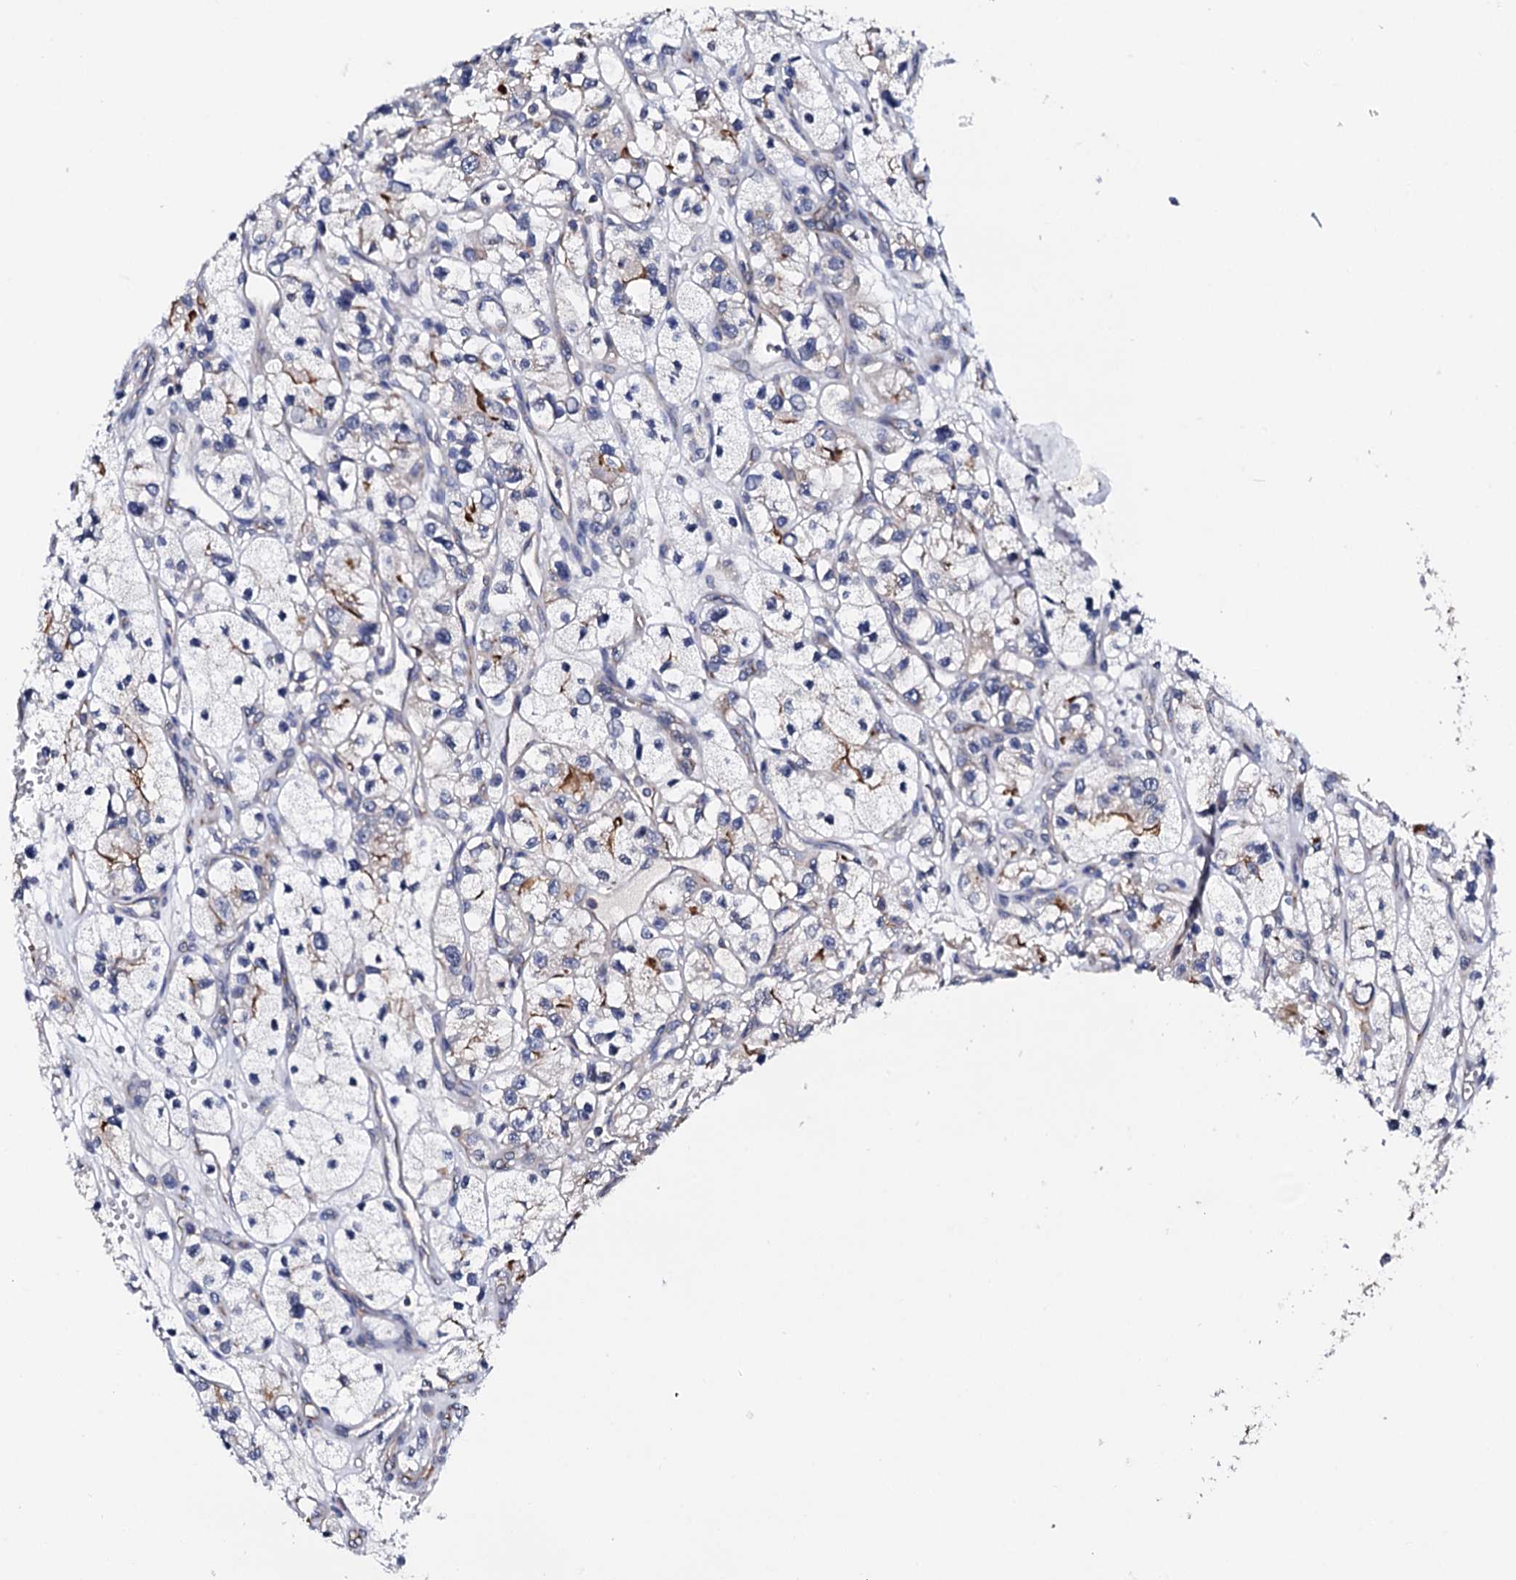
{"staining": {"intensity": "moderate", "quantity": "<25%", "location": "cytoplasmic/membranous"}, "tissue": "renal cancer", "cell_type": "Tumor cells", "image_type": "cancer", "snomed": [{"axis": "morphology", "description": "Adenocarcinoma, NOS"}, {"axis": "topography", "description": "Kidney"}], "caption": "Immunohistochemical staining of human renal adenocarcinoma demonstrates low levels of moderate cytoplasmic/membranous protein expression in about <25% of tumor cells. The protein is stained brown, and the nuclei are stained in blue (DAB (3,3'-diaminobenzidine) IHC with brightfield microscopy, high magnification).", "gene": "NUP58", "patient": {"sex": "female", "age": 57}}